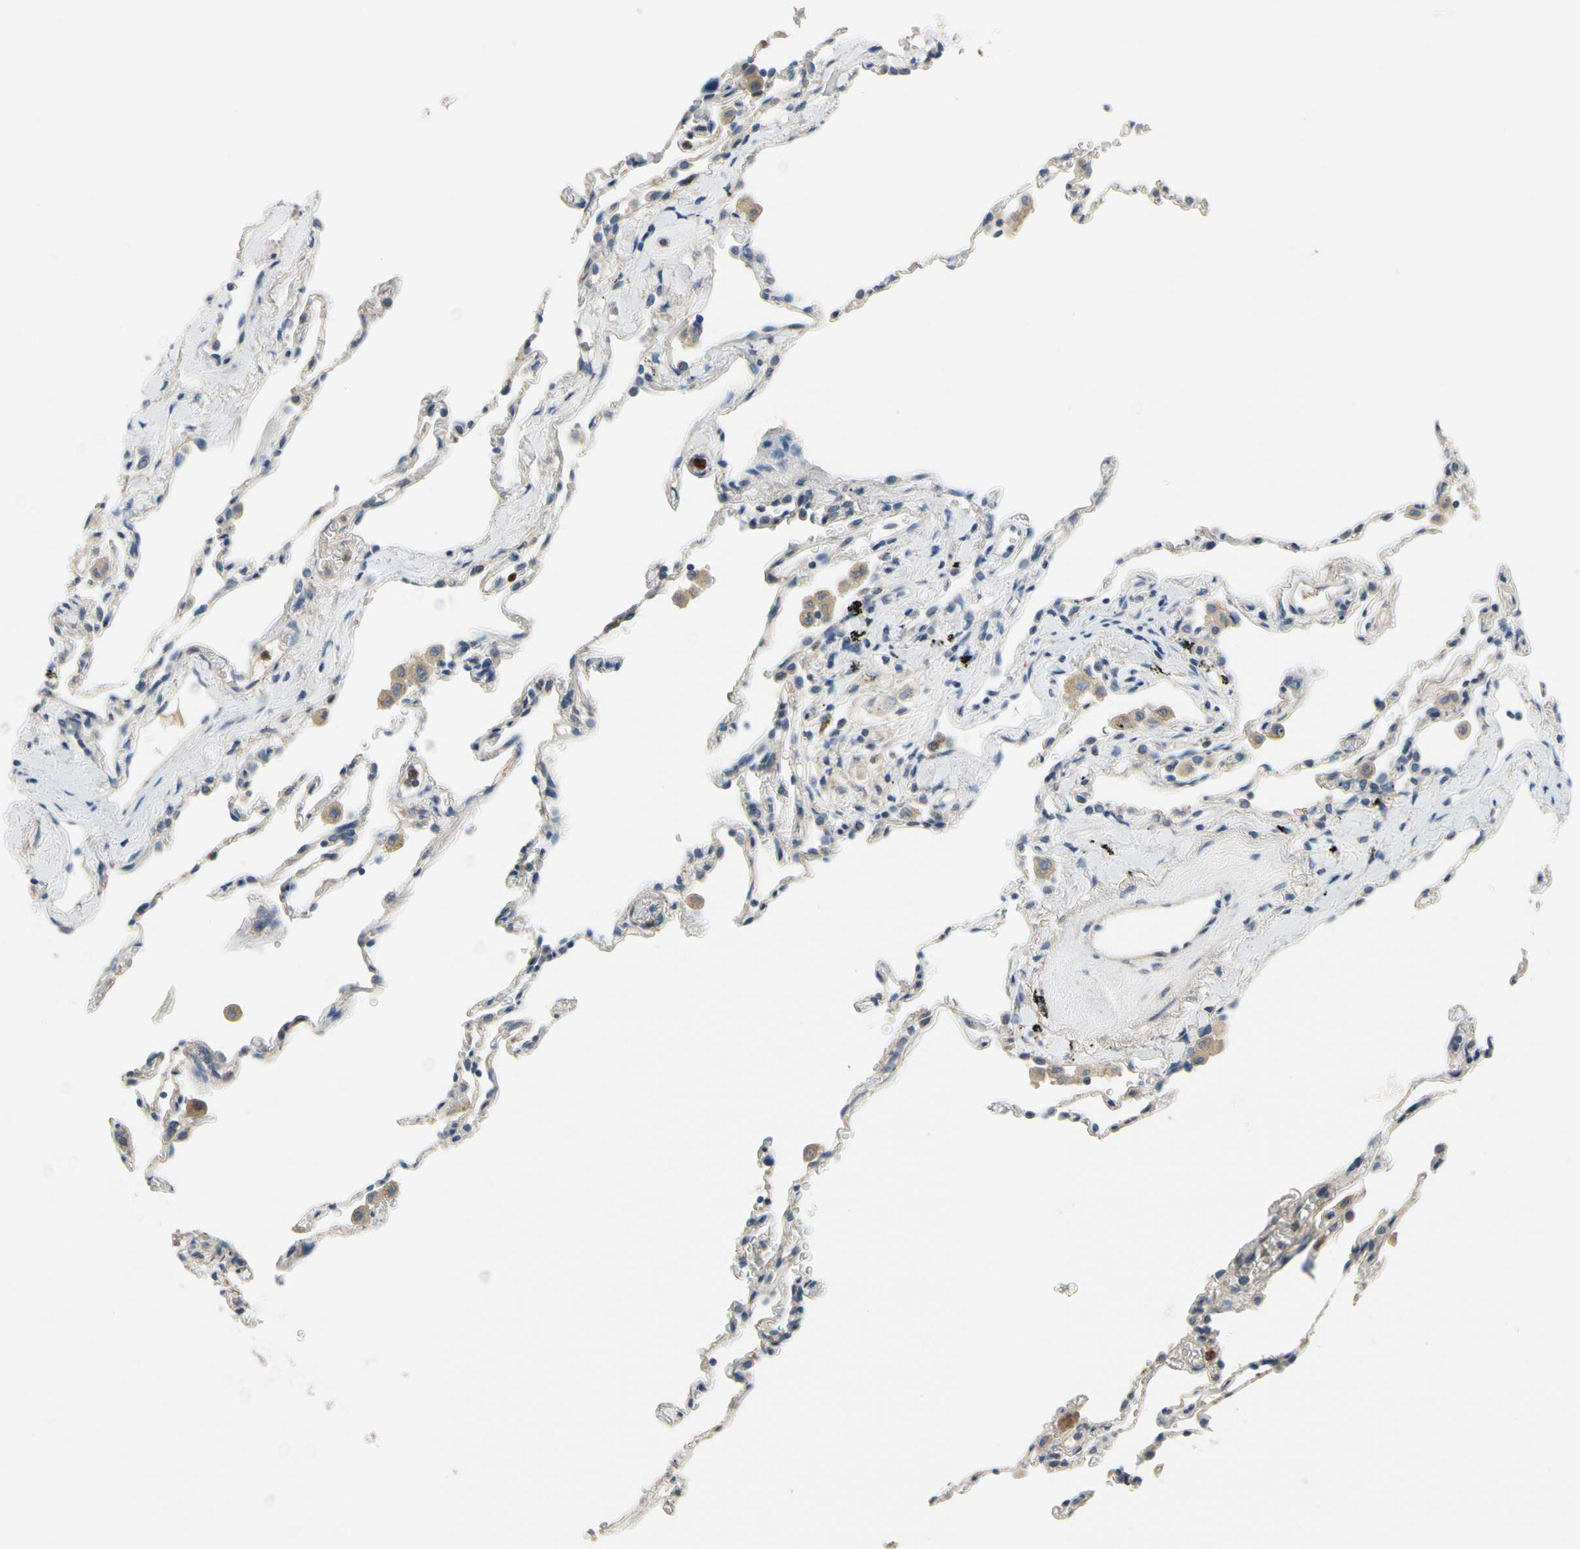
{"staining": {"intensity": "negative", "quantity": "none", "location": "none"}, "tissue": "lung", "cell_type": "Alveolar cells", "image_type": "normal", "snomed": [{"axis": "morphology", "description": "Normal tissue, NOS"}, {"axis": "topography", "description": "Lung"}], "caption": "A high-resolution photomicrograph shows immunohistochemistry staining of benign lung, which reveals no significant positivity in alveolar cells. (Stains: DAB IHC with hematoxylin counter stain, Microscopy: brightfield microscopy at high magnification).", "gene": "SIGLEC5", "patient": {"sex": "male", "age": 59}}